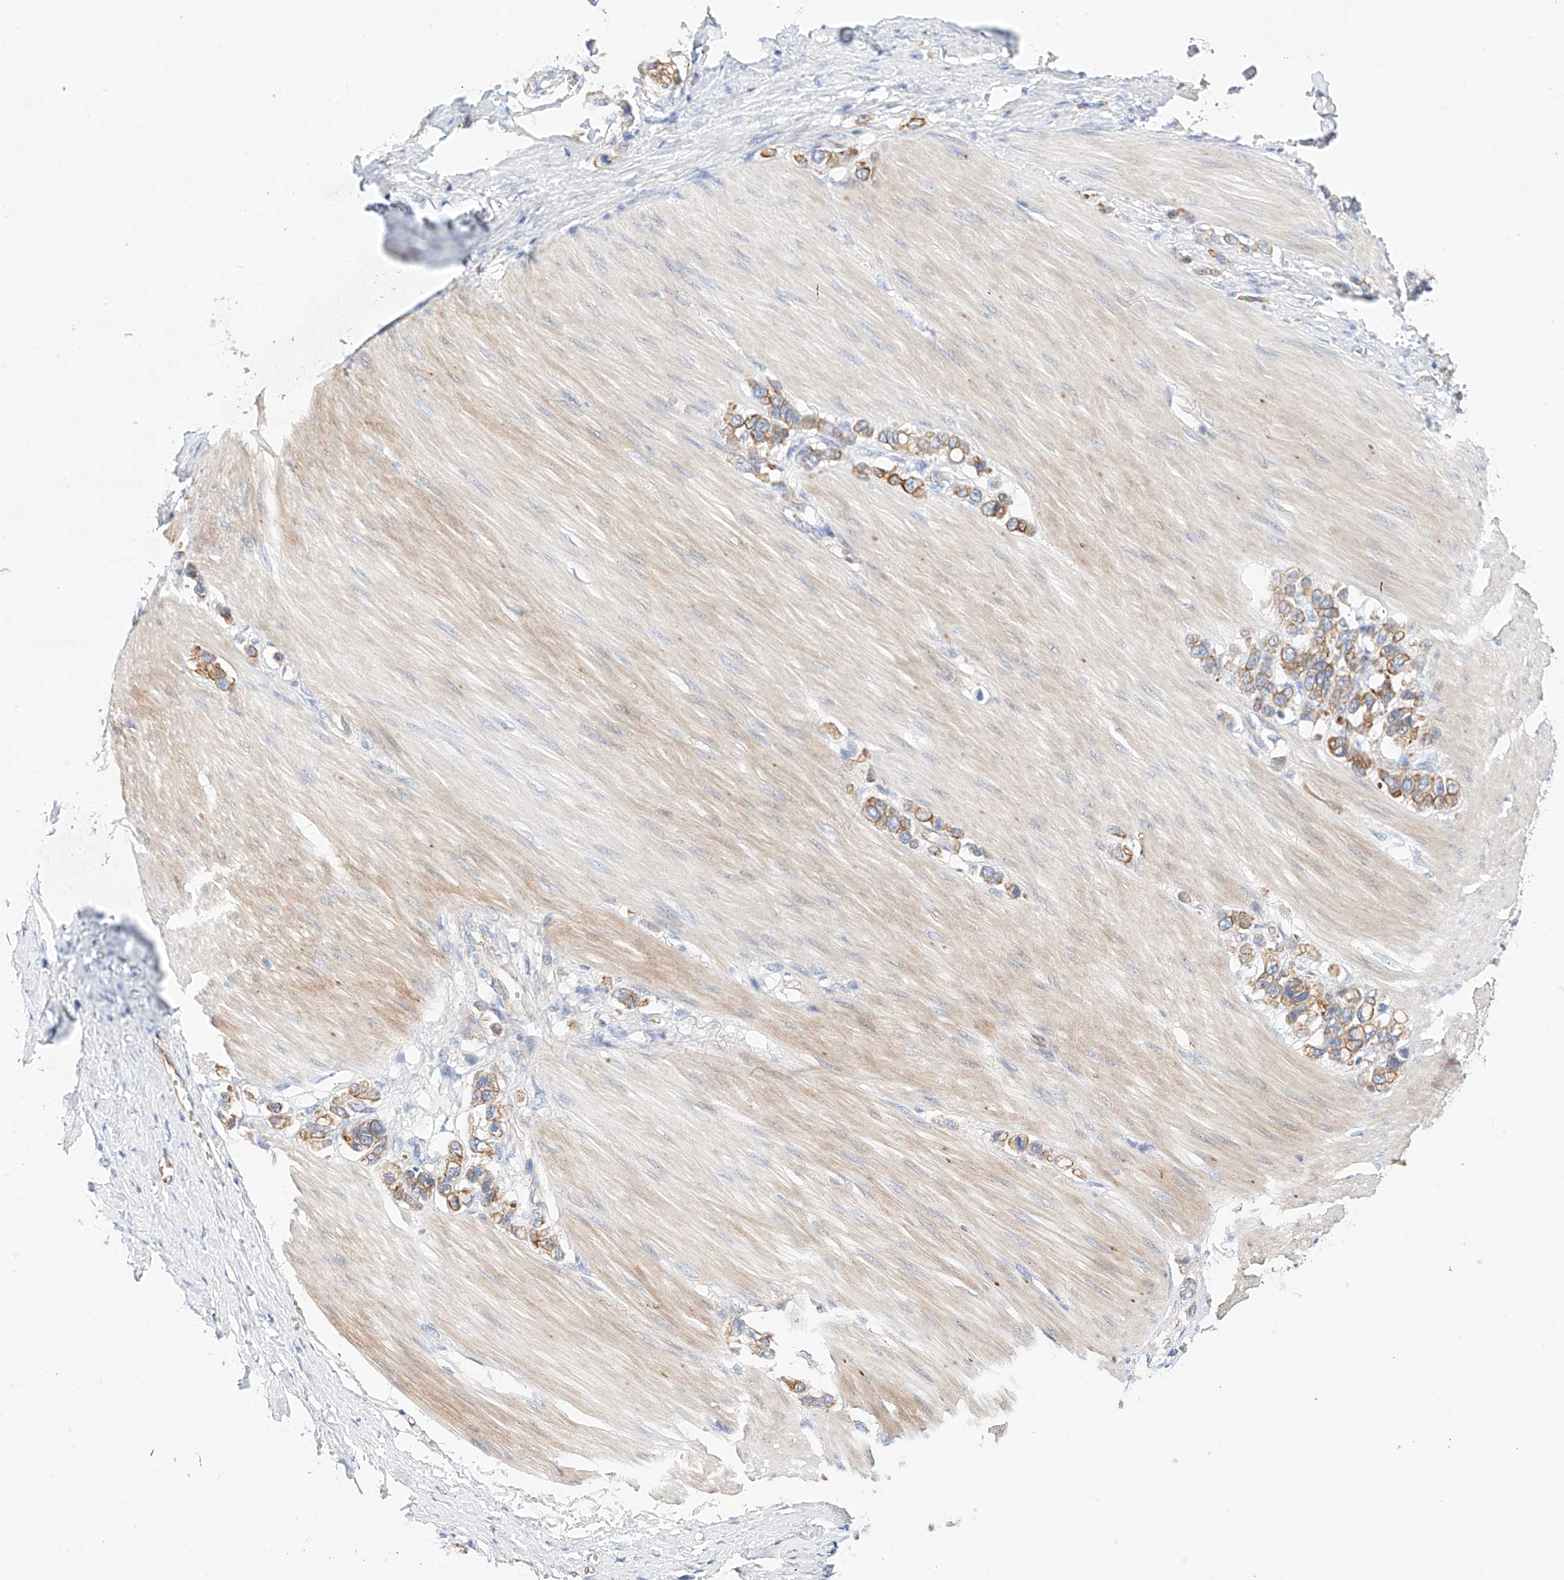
{"staining": {"intensity": "moderate", "quantity": ">75%", "location": "cytoplasmic/membranous"}, "tissue": "stomach cancer", "cell_type": "Tumor cells", "image_type": "cancer", "snomed": [{"axis": "morphology", "description": "Adenocarcinoma, NOS"}, {"axis": "topography", "description": "Stomach"}], "caption": "Immunohistochemistry (IHC) image of neoplastic tissue: stomach cancer (adenocarcinoma) stained using immunohistochemistry (IHC) displays medium levels of moderate protein expression localized specifically in the cytoplasmic/membranous of tumor cells, appearing as a cytoplasmic/membranous brown color.", "gene": "SBSPON", "patient": {"sex": "female", "age": 65}}